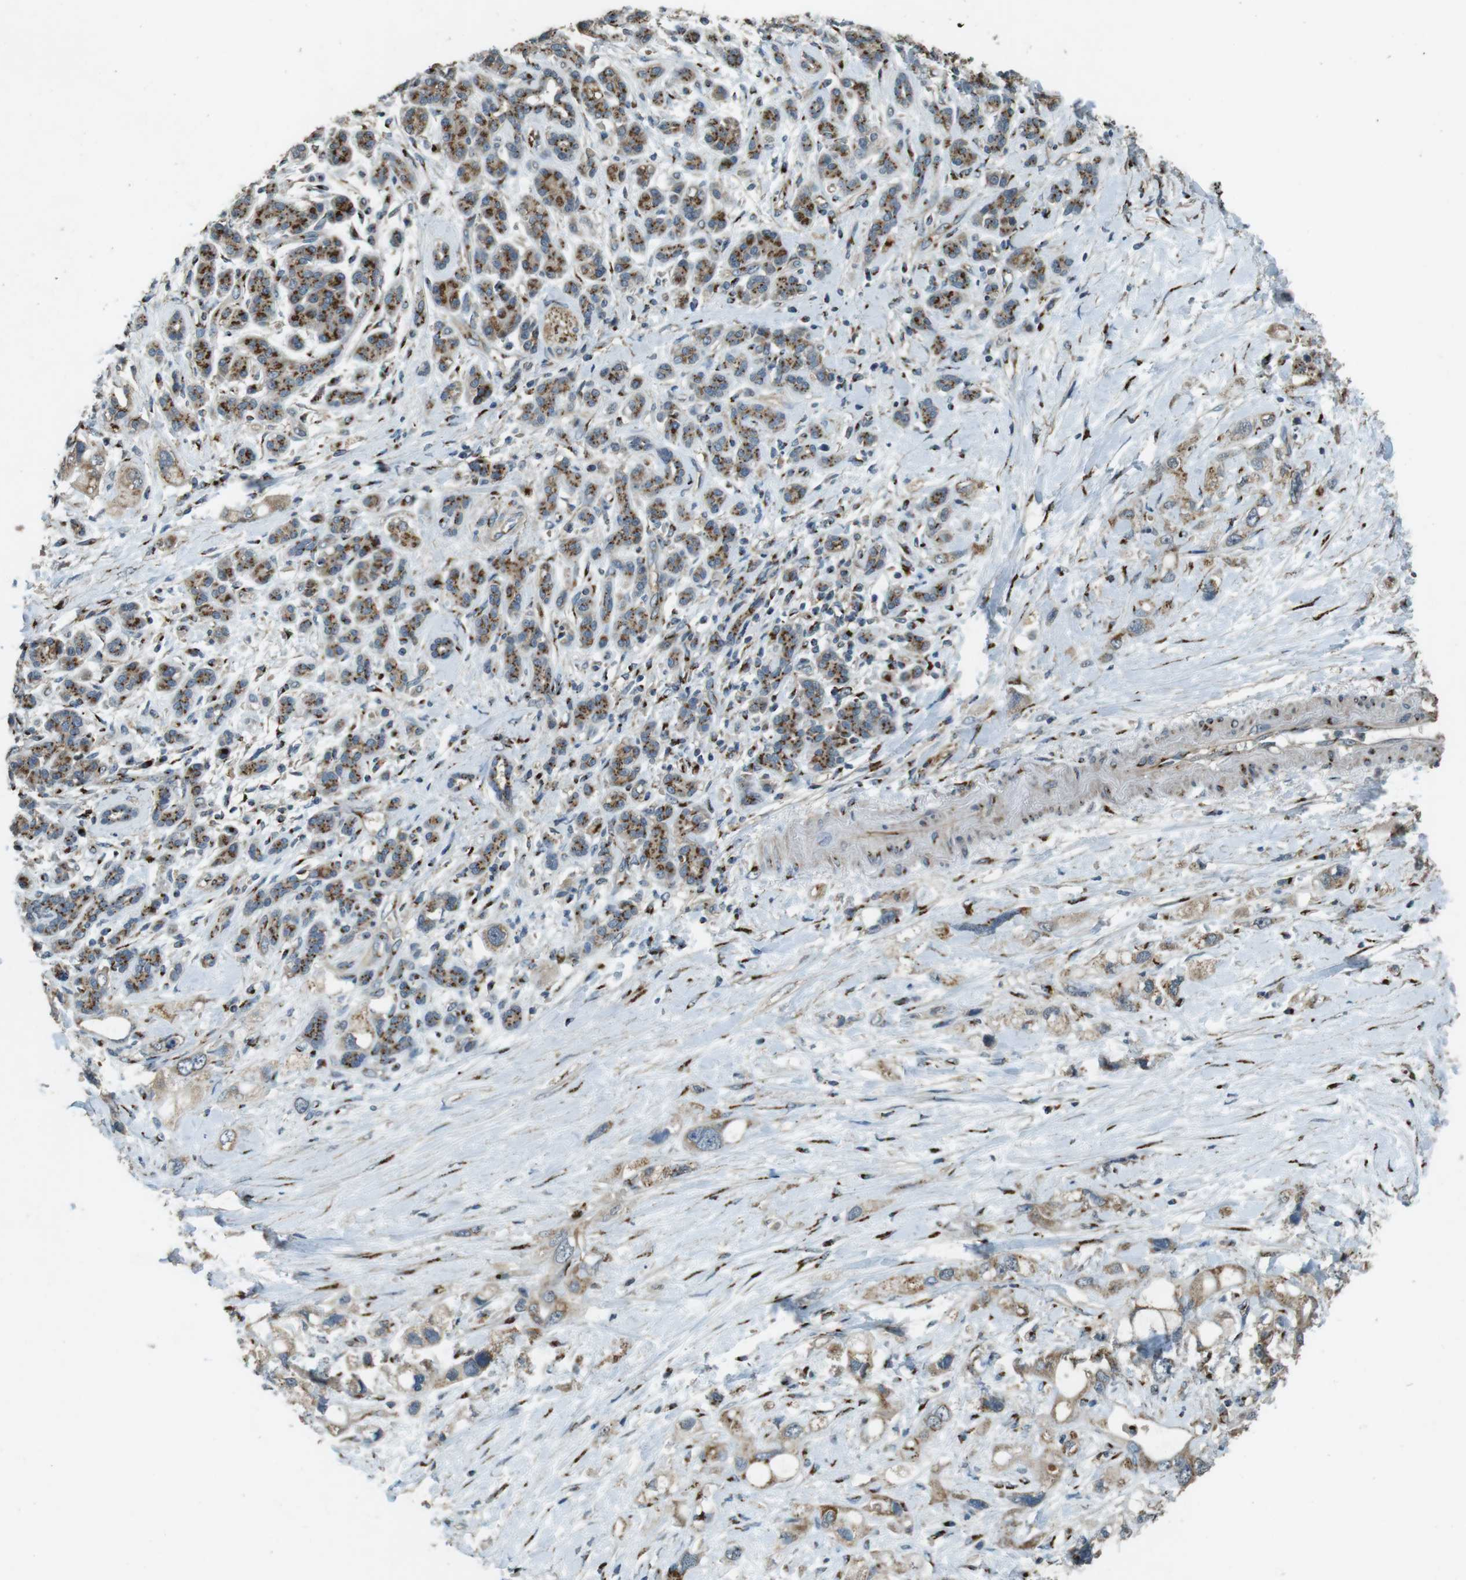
{"staining": {"intensity": "moderate", "quantity": ">75%", "location": "cytoplasmic/membranous"}, "tissue": "pancreatic cancer", "cell_type": "Tumor cells", "image_type": "cancer", "snomed": [{"axis": "morphology", "description": "Adenocarcinoma, NOS"}, {"axis": "topography", "description": "Pancreas"}], "caption": "IHC image of human pancreatic adenocarcinoma stained for a protein (brown), which exhibits medium levels of moderate cytoplasmic/membranous positivity in approximately >75% of tumor cells.", "gene": "TMEM115", "patient": {"sex": "female", "age": 56}}